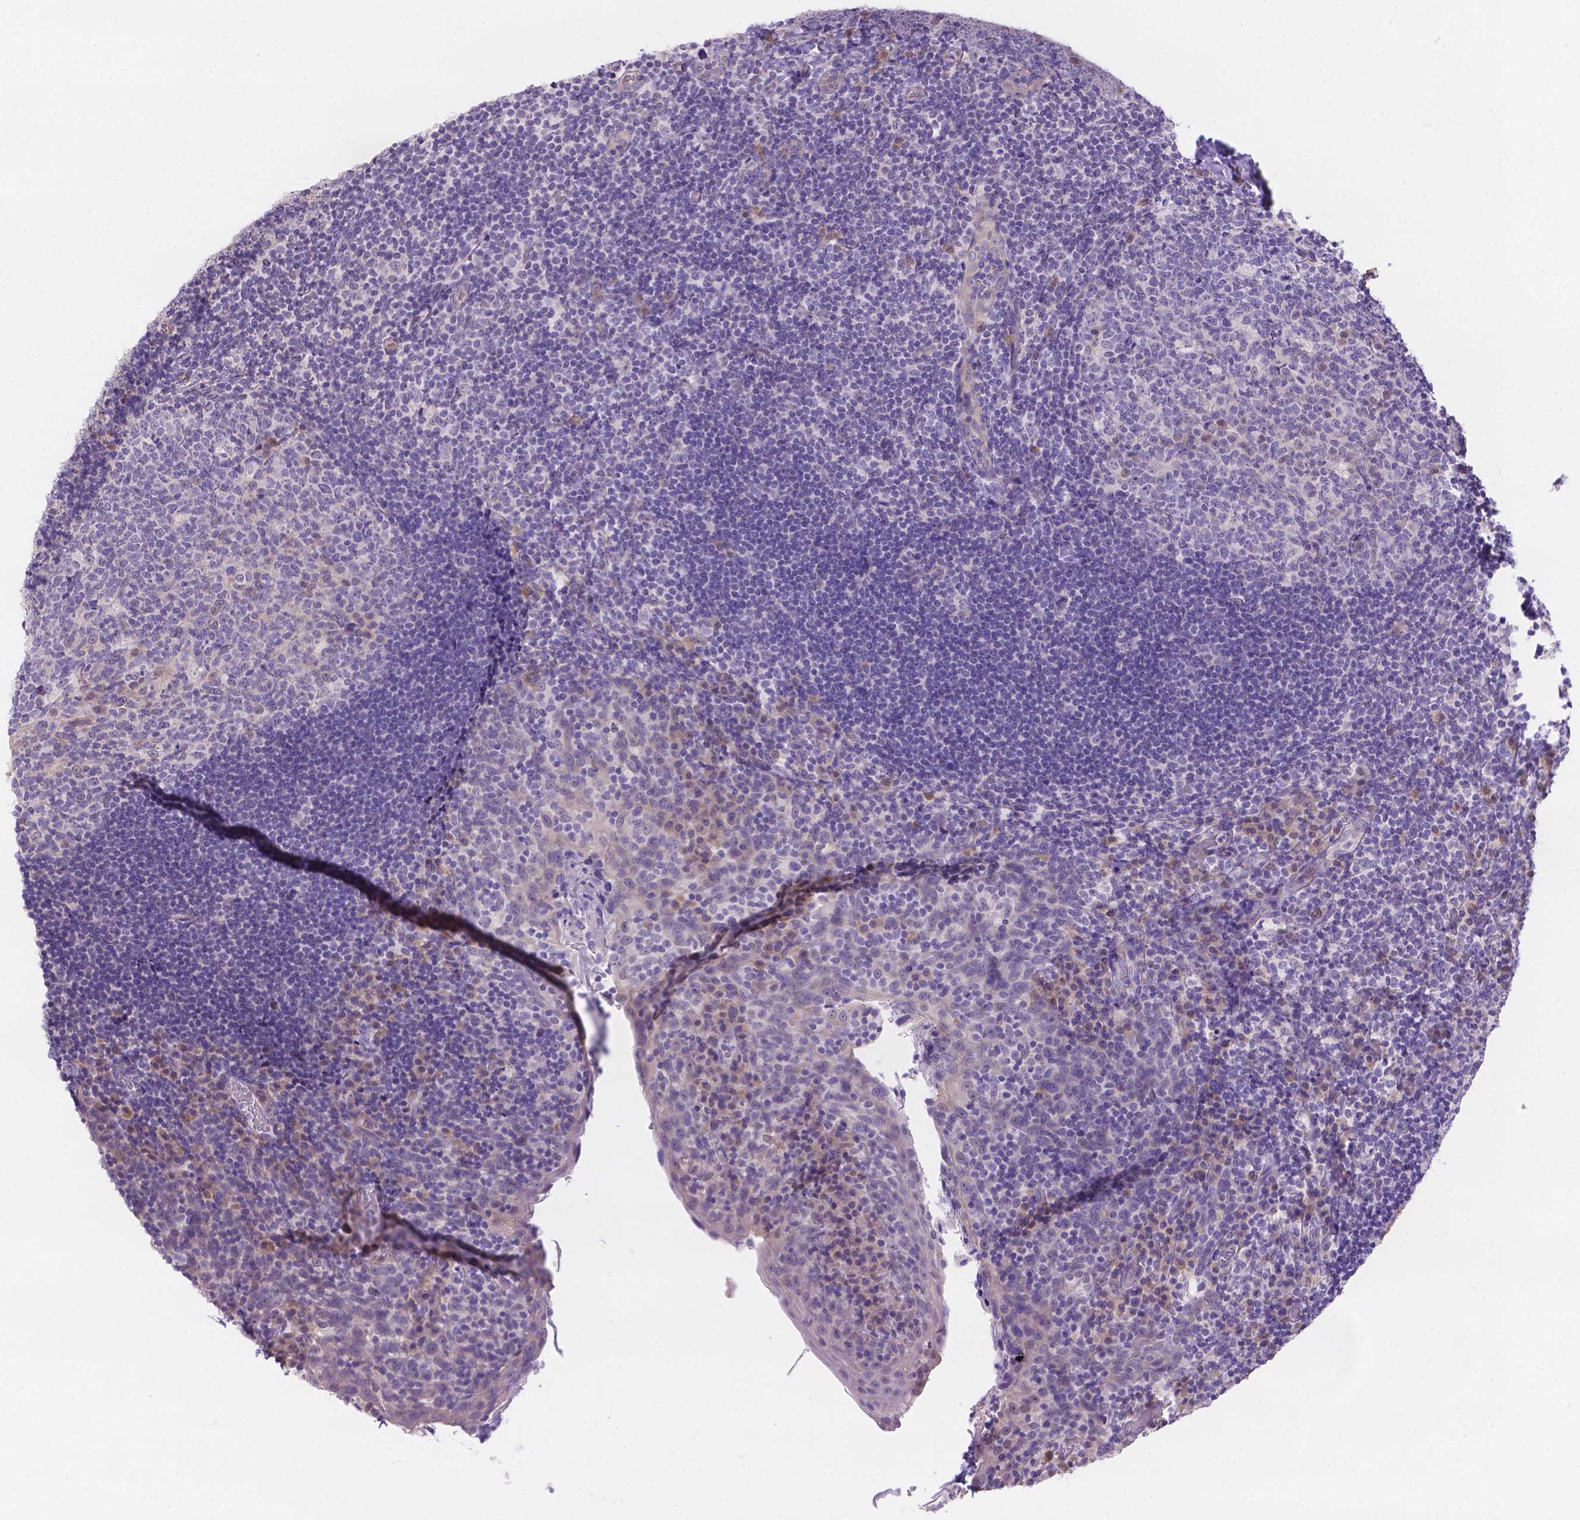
{"staining": {"intensity": "negative", "quantity": "none", "location": "none"}, "tissue": "tonsil", "cell_type": "Germinal center cells", "image_type": "normal", "snomed": [{"axis": "morphology", "description": "Normal tissue, NOS"}, {"axis": "topography", "description": "Tonsil"}], "caption": "There is no significant positivity in germinal center cells of tonsil. (Immunohistochemistry, brightfield microscopy, high magnification).", "gene": "CD96", "patient": {"sex": "male", "age": 17}}